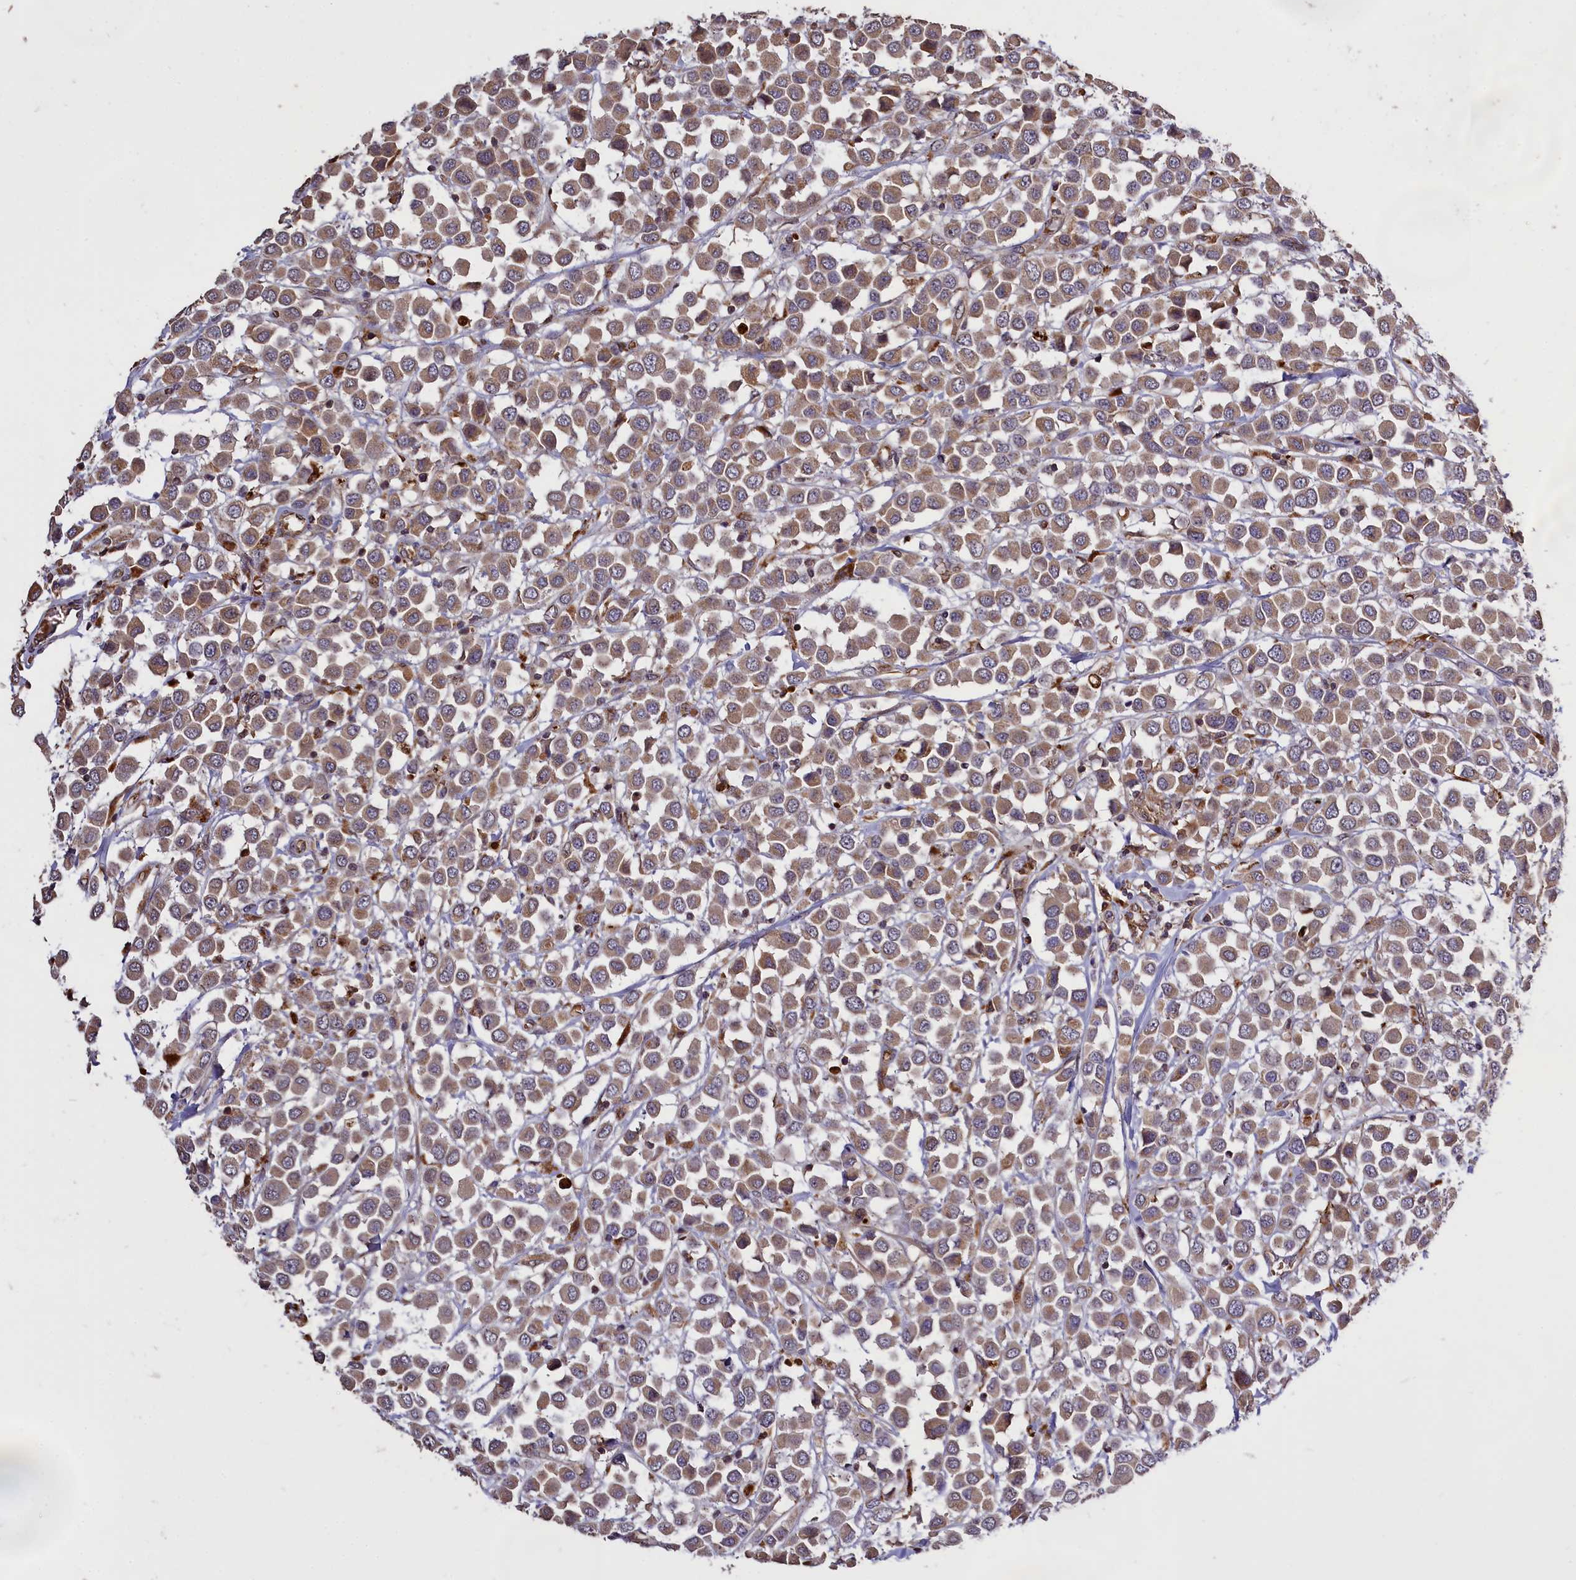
{"staining": {"intensity": "weak", "quantity": ">75%", "location": "cytoplasmic/membranous"}, "tissue": "breast cancer", "cell_type": "Tumor cells", "image_type": "cancer", "snomed": [{"axis": "morphology", "description": "Duct carcinoma"}, {"axis": "topography", "description": "Breast"}], "caption": "Breast cancer (intraductal carcinoma) stained with DAB (3,3'-diaminobenzidine) IHC shows low levels of weak cytoplasmic/membranous staining in about >75% of tumor cells.", "gene": "CLRN2", "patient": {"sex": "female", "age": 61}}